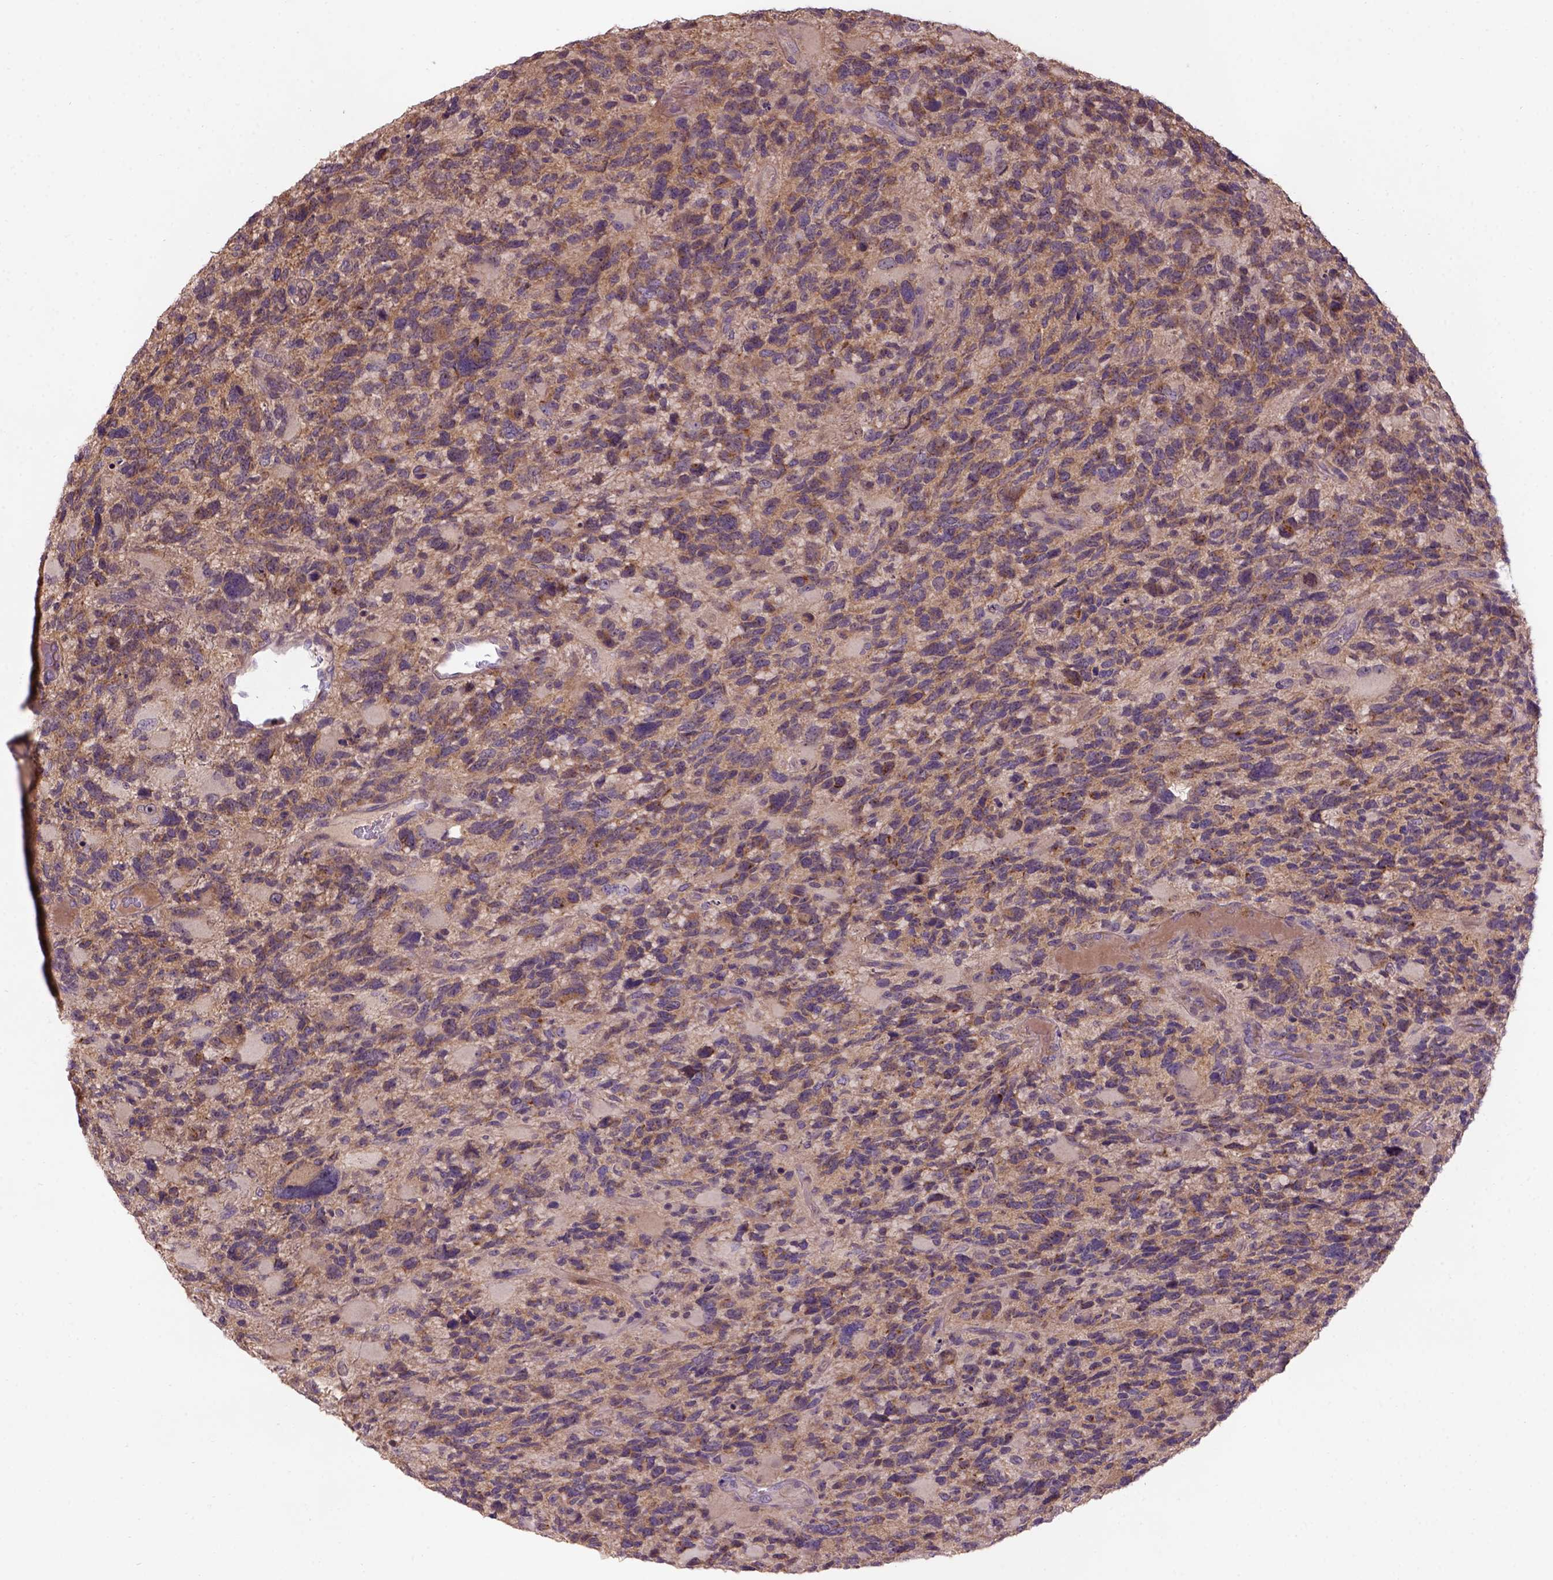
{"staining": {"intensity": "moderate", "quantity": ">75%", "location": "cytoplasmic/membranous"}, "tissue": "glioma", "cell_type": "Tumor cells", "image_type": "cancer", "snomed": [{"axis": "morphology", "description": "Glioma, malignant, High grade"}, {"axis": "topography", "description": "Brain"}], "caption": "Immunohistochemical staining of human malignant glioma (high-grade) demonstrates medium levels of moderate cytoplasmic/membranous positivity in about >75% of tumor cells.", "gene": "KBTBD8", "patient": {"sex": "female", "age": 71}}